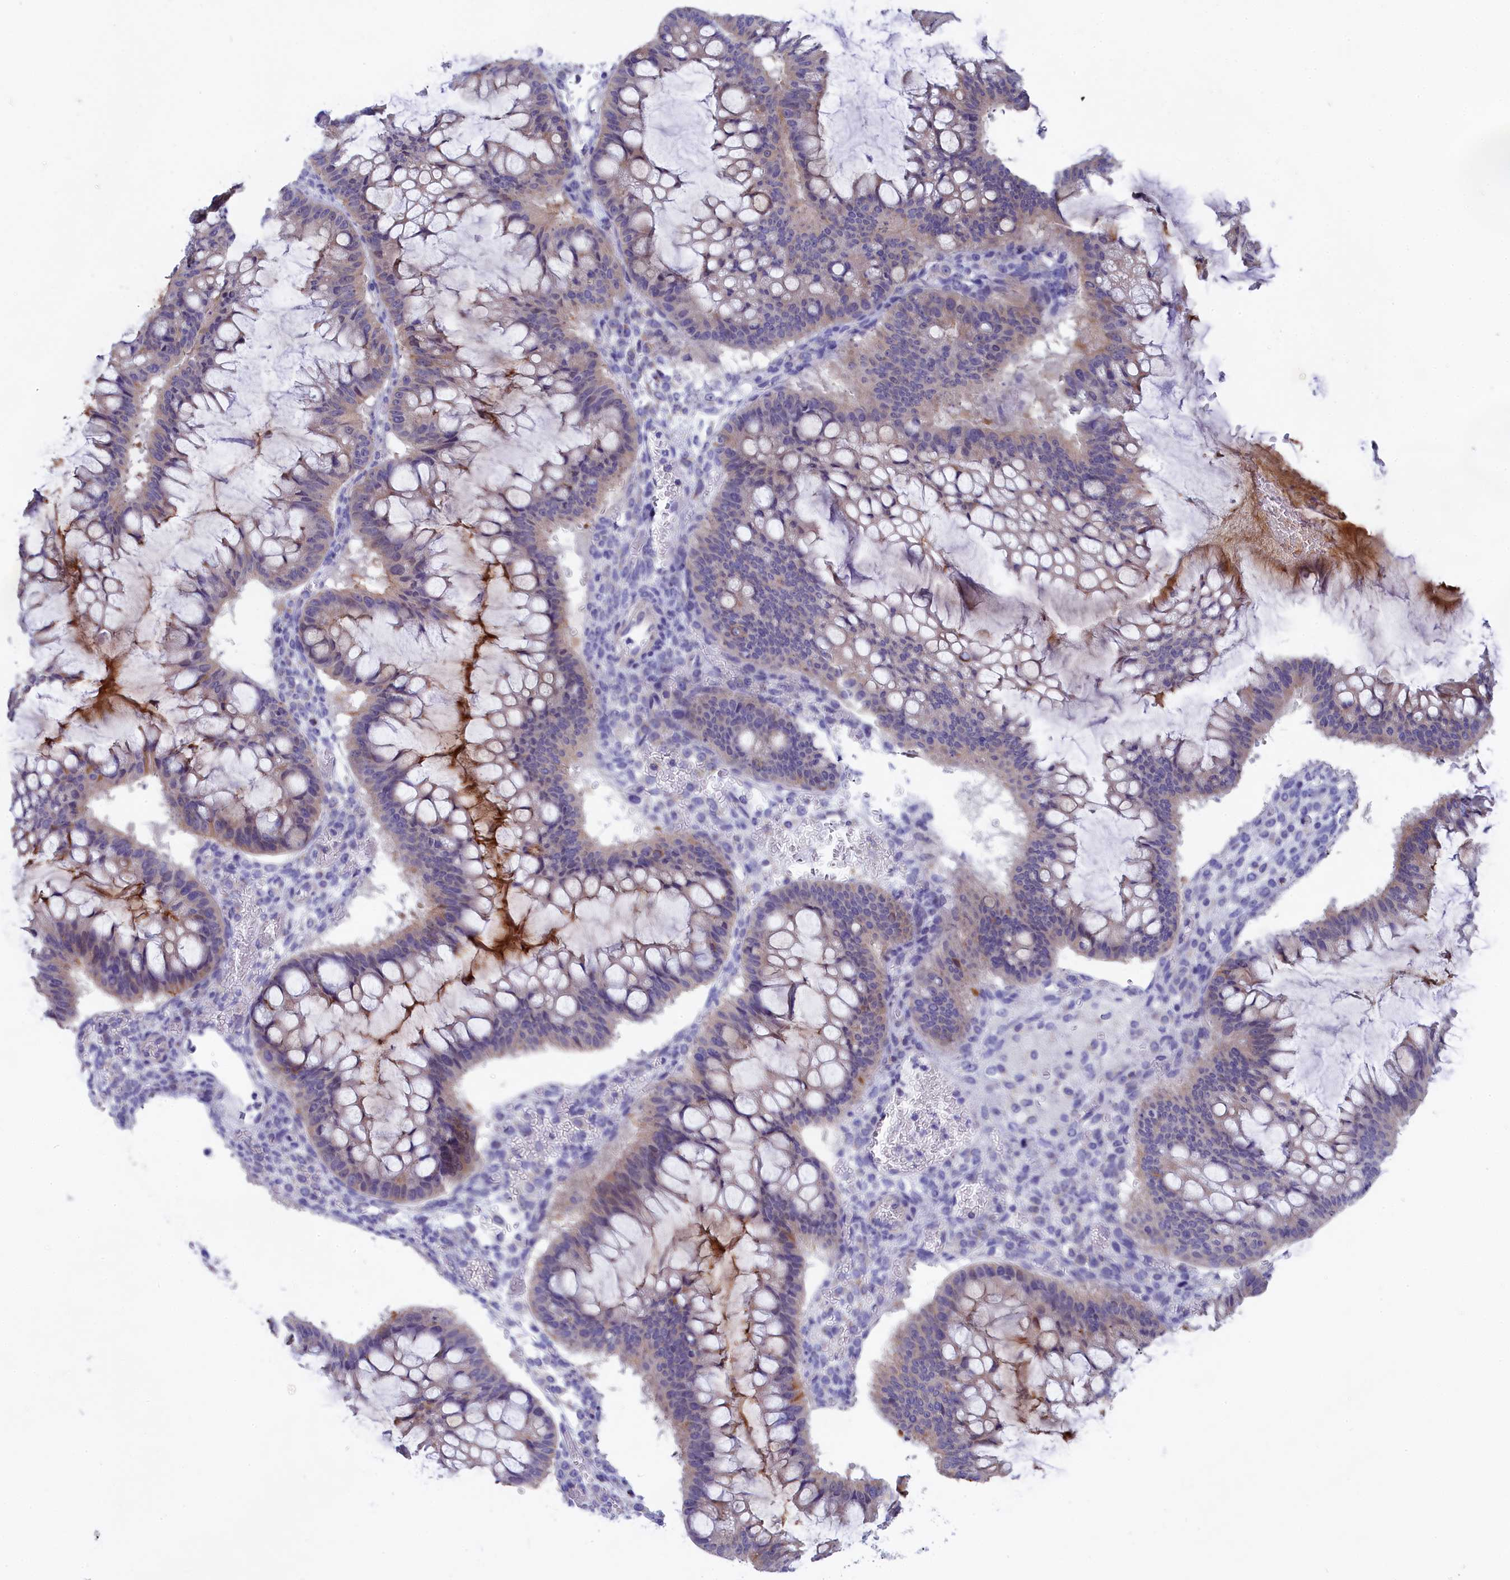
{"staining": {"intensity": "weak", "quantity": "<25%", "location": "cytoplasmic/membranous"}, "tissue": "ovarian cancer", "cell_type": "Tumor cells", "image_type": "cancer", "snomed": [{"axis": "morphology", "description": "Cystadenocarcinoma, mucinous, NOS"}, {"axis": "topography", "description": "Ovary"}], "caption": "Ovarian mucinous cystadenocarcinoma was stained to show a protein in brown. There is no significant staining in tumor cells.", "gene": "PRDM12", "patient": {"sex": "female", "age": 73}}